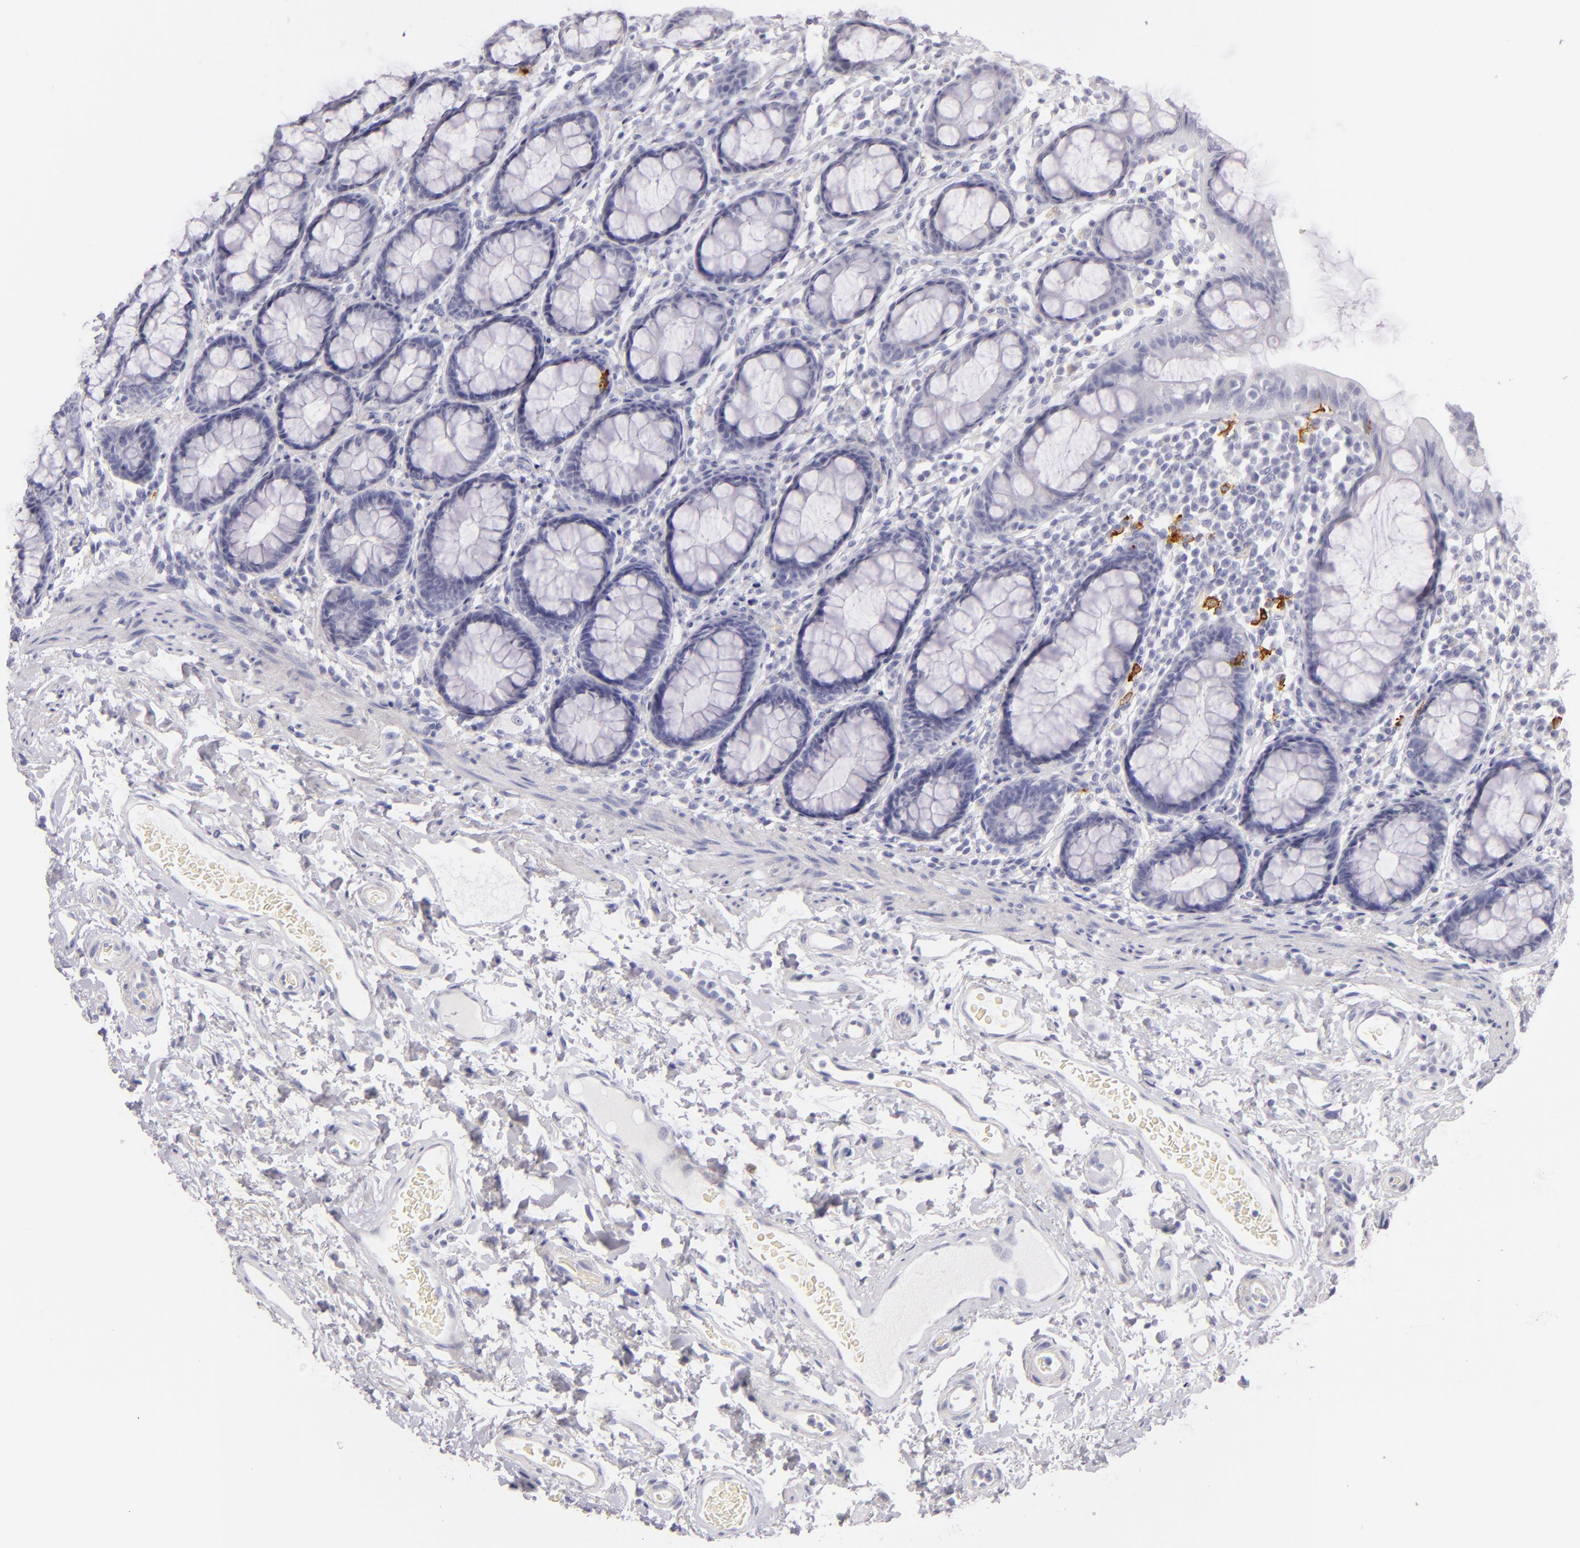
{"staining": {"intensity": "negative", "quantity": "none", "location": "none"}, "tissue": "rectum", "cell_type": "Glandular cells", "image_type": "normal", "snomed": [{"axis": "morphology", "description": "Normal tissue, NOS"}, {"axis": "topography", "description": "Rectum"}], "caption": "Glandular cells show no significant protein expression in unremarkable rectum.", "gene": "CD207", "patient": {"sex": "male", "age": 92}}